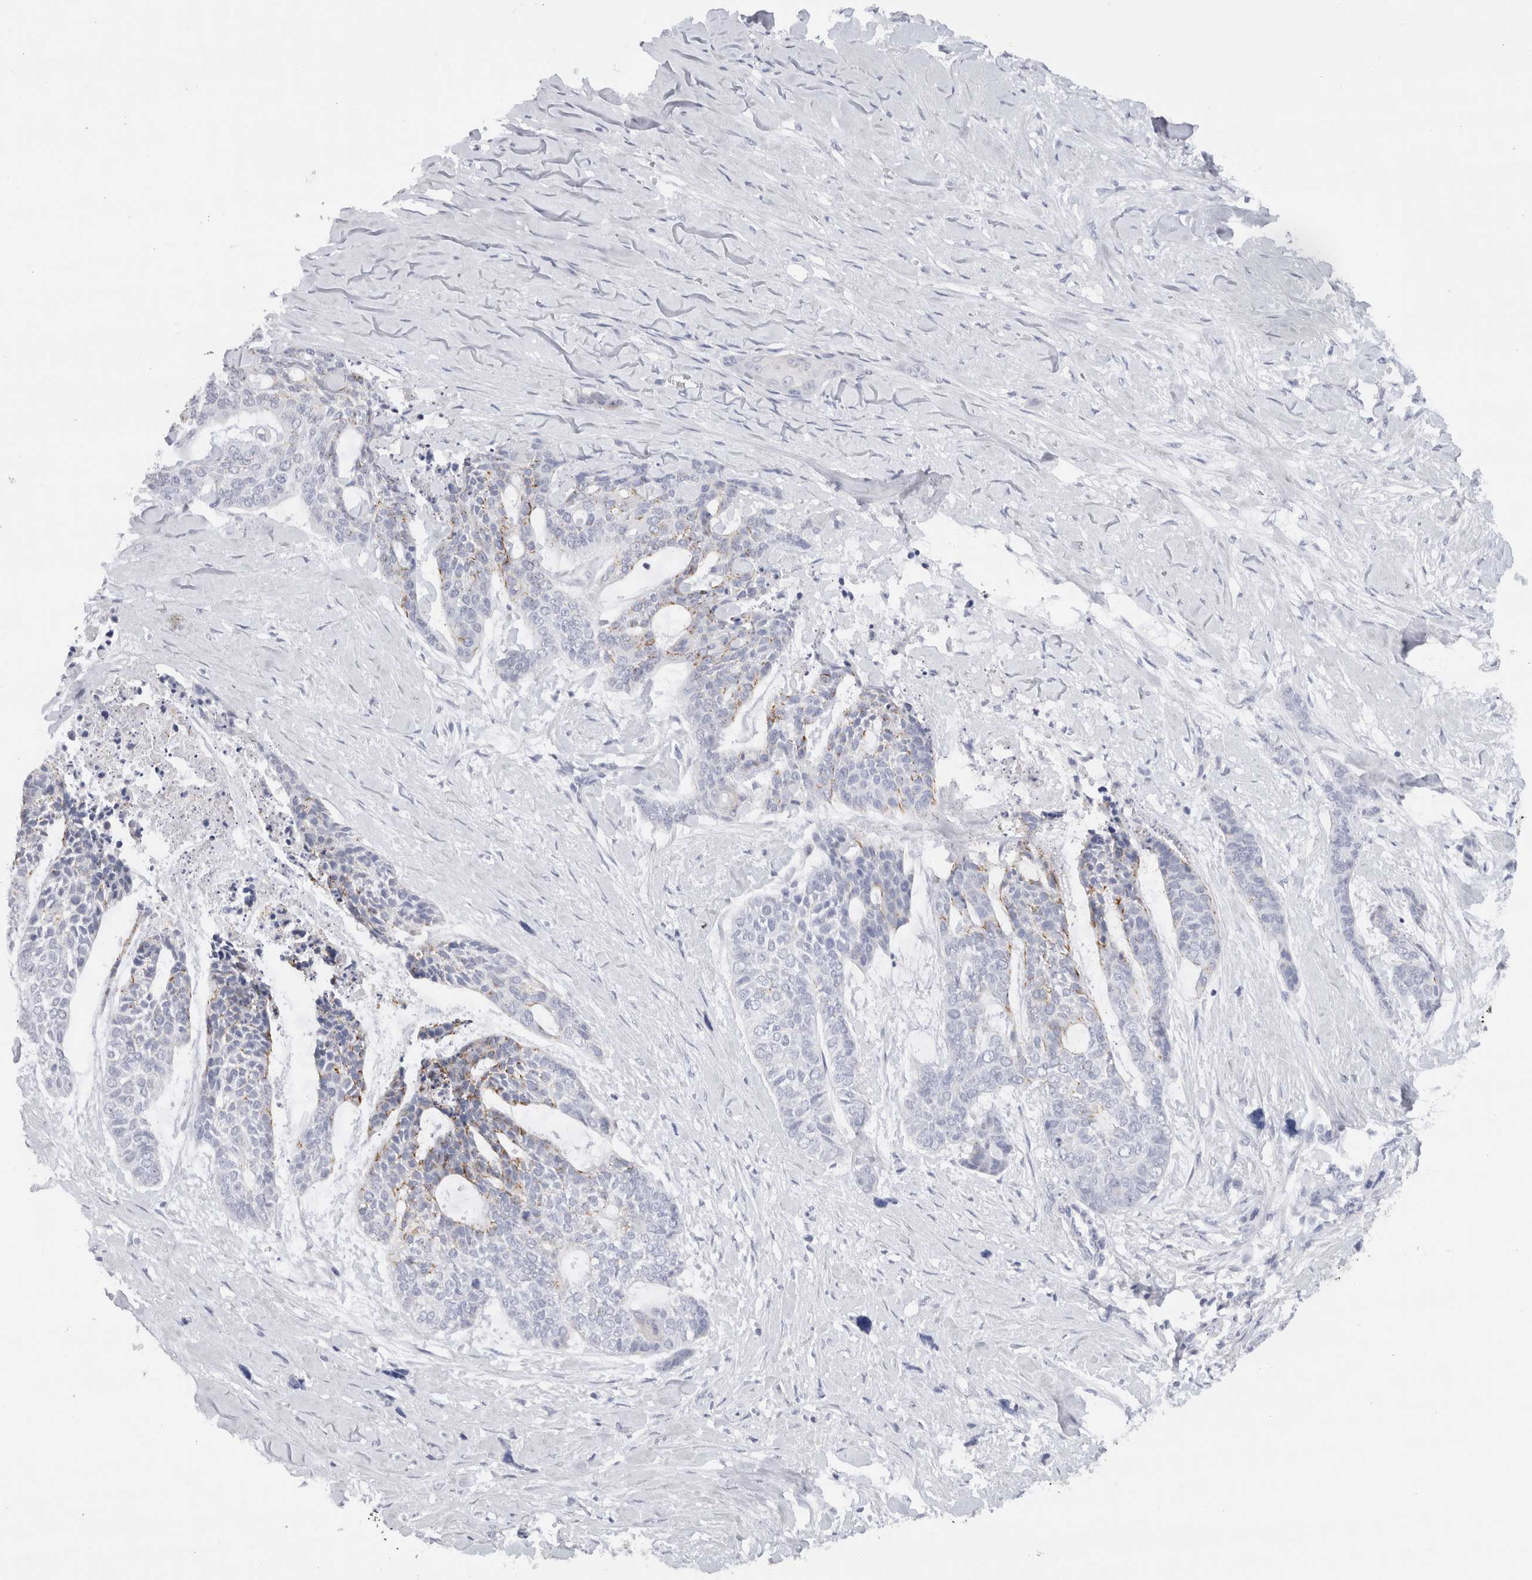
{"staining": {"intensity": "moderate", "quantity": "<25%", "location": "cytoplasmic/membranous"}, "tissue": "skin cancer", "cell_type": "Tumor cells", "image_type": "cancer", "snomed": [{"axis": "morphology", "description": "Basal cell carcinoma"}, {"axis": "topography", "description": "Skin"}], "caption": "Immunohistochemistry histopathology image of neoplastic tissue: human skin cancer stained using immunohistochemistry (IHC) reveals low levels of moderate protein expression localized specifically in the cytoplasmic/membranous of tumor cells, appearing as a cytoplasmic/membranous brown color.", "gene": "C9orf50", "patient": {"sex": "female", "age": 64}}